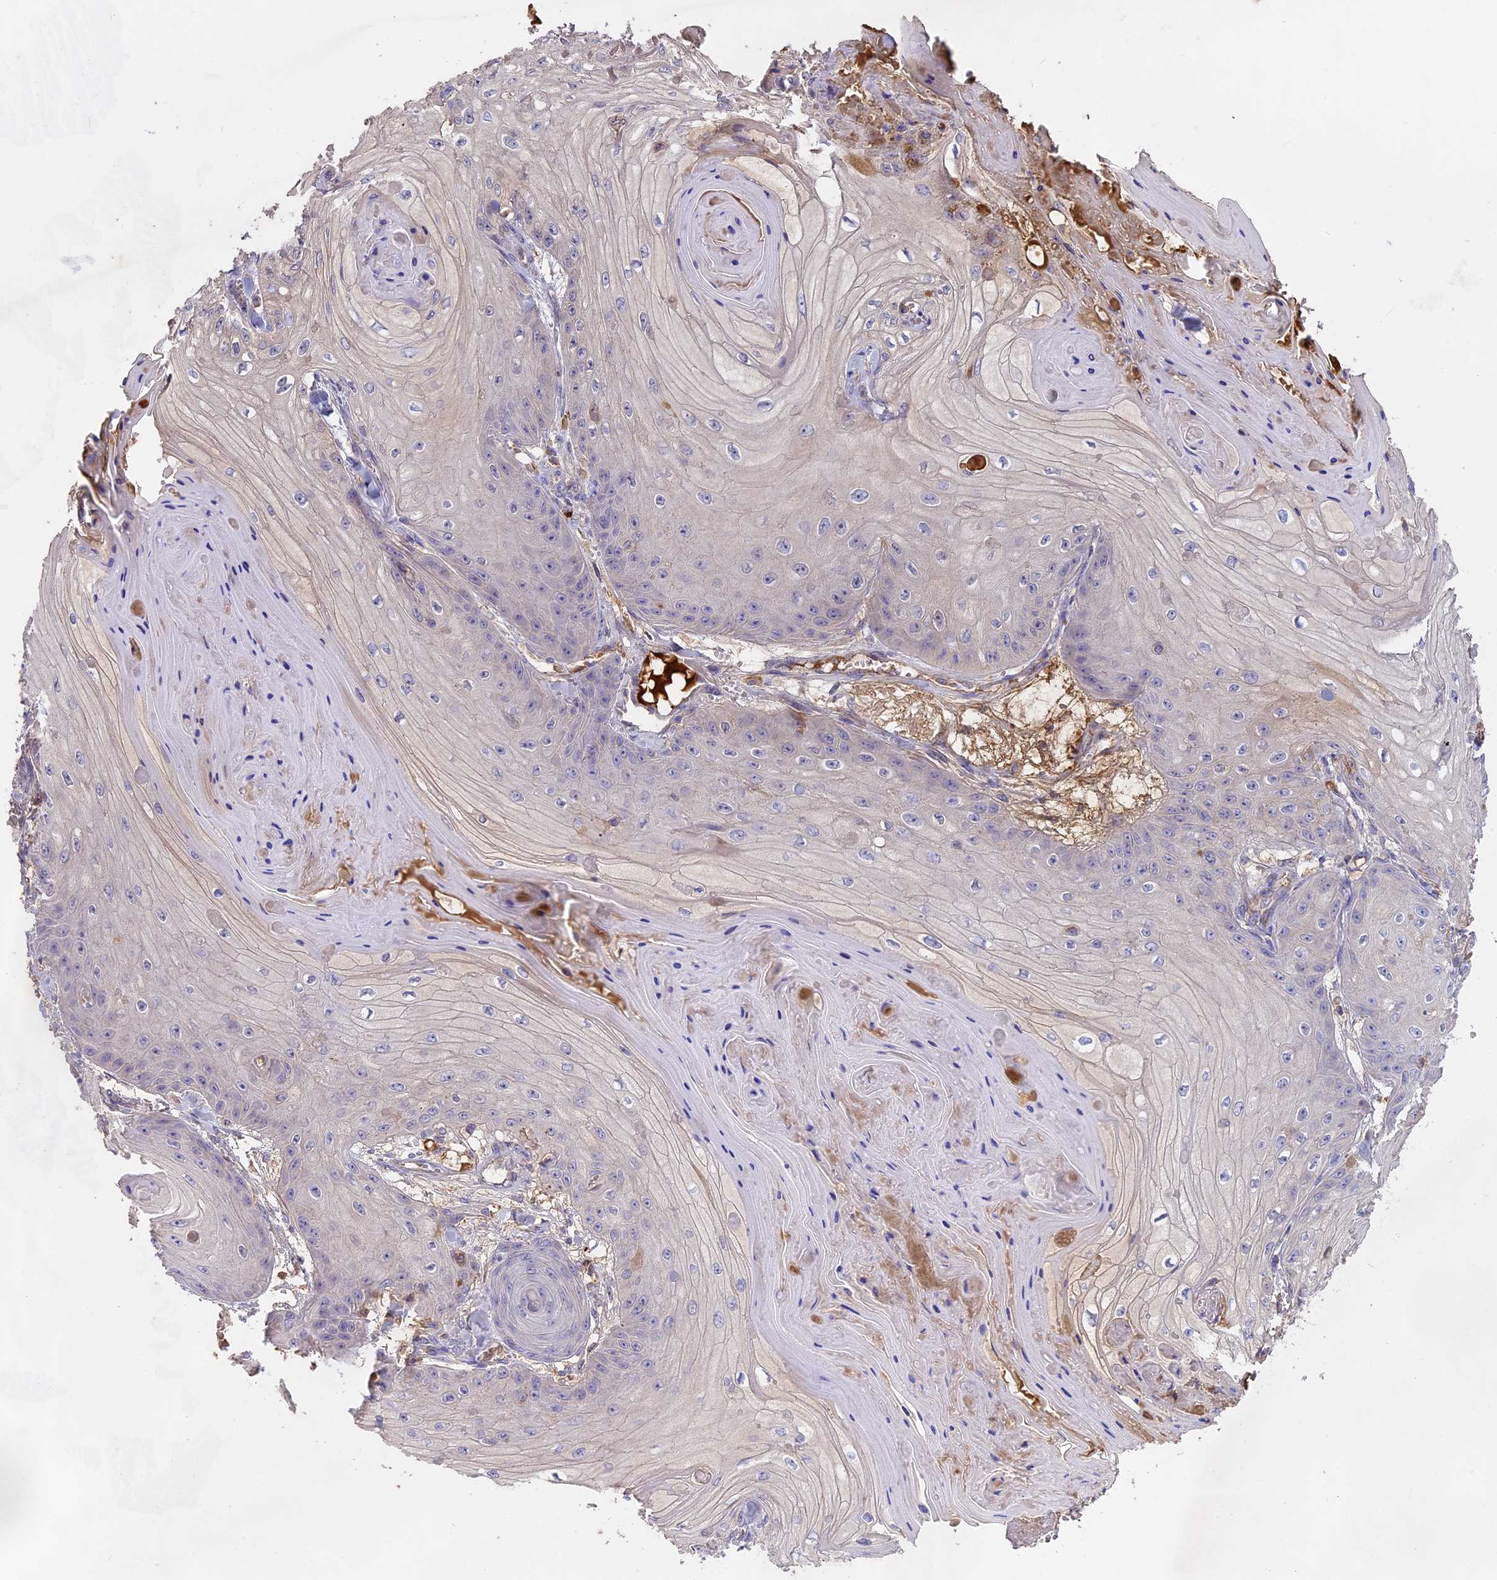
{"staining": {"intensity": "negative", "quantity": "none", "location": "none"}, "tissue": "skin cancer", "cell_type": "Tumor cells", "image_type": "cancer", "snomed": [{"axis": "morphology", "description": "Squamous cell carcinoma, NOS"}, {"axis": "topography", "description": "Skin"}], "caption": "This is a photomicrograph of immunohistochemistry (IHC) staining of skin cancer, which shows no staining in tumor cells. (Immunohistochemistry (ihc), brightfield microscopy, high magnification).", "gene": "CFAP119", "patient": {"sex": "male", "age": 74}}